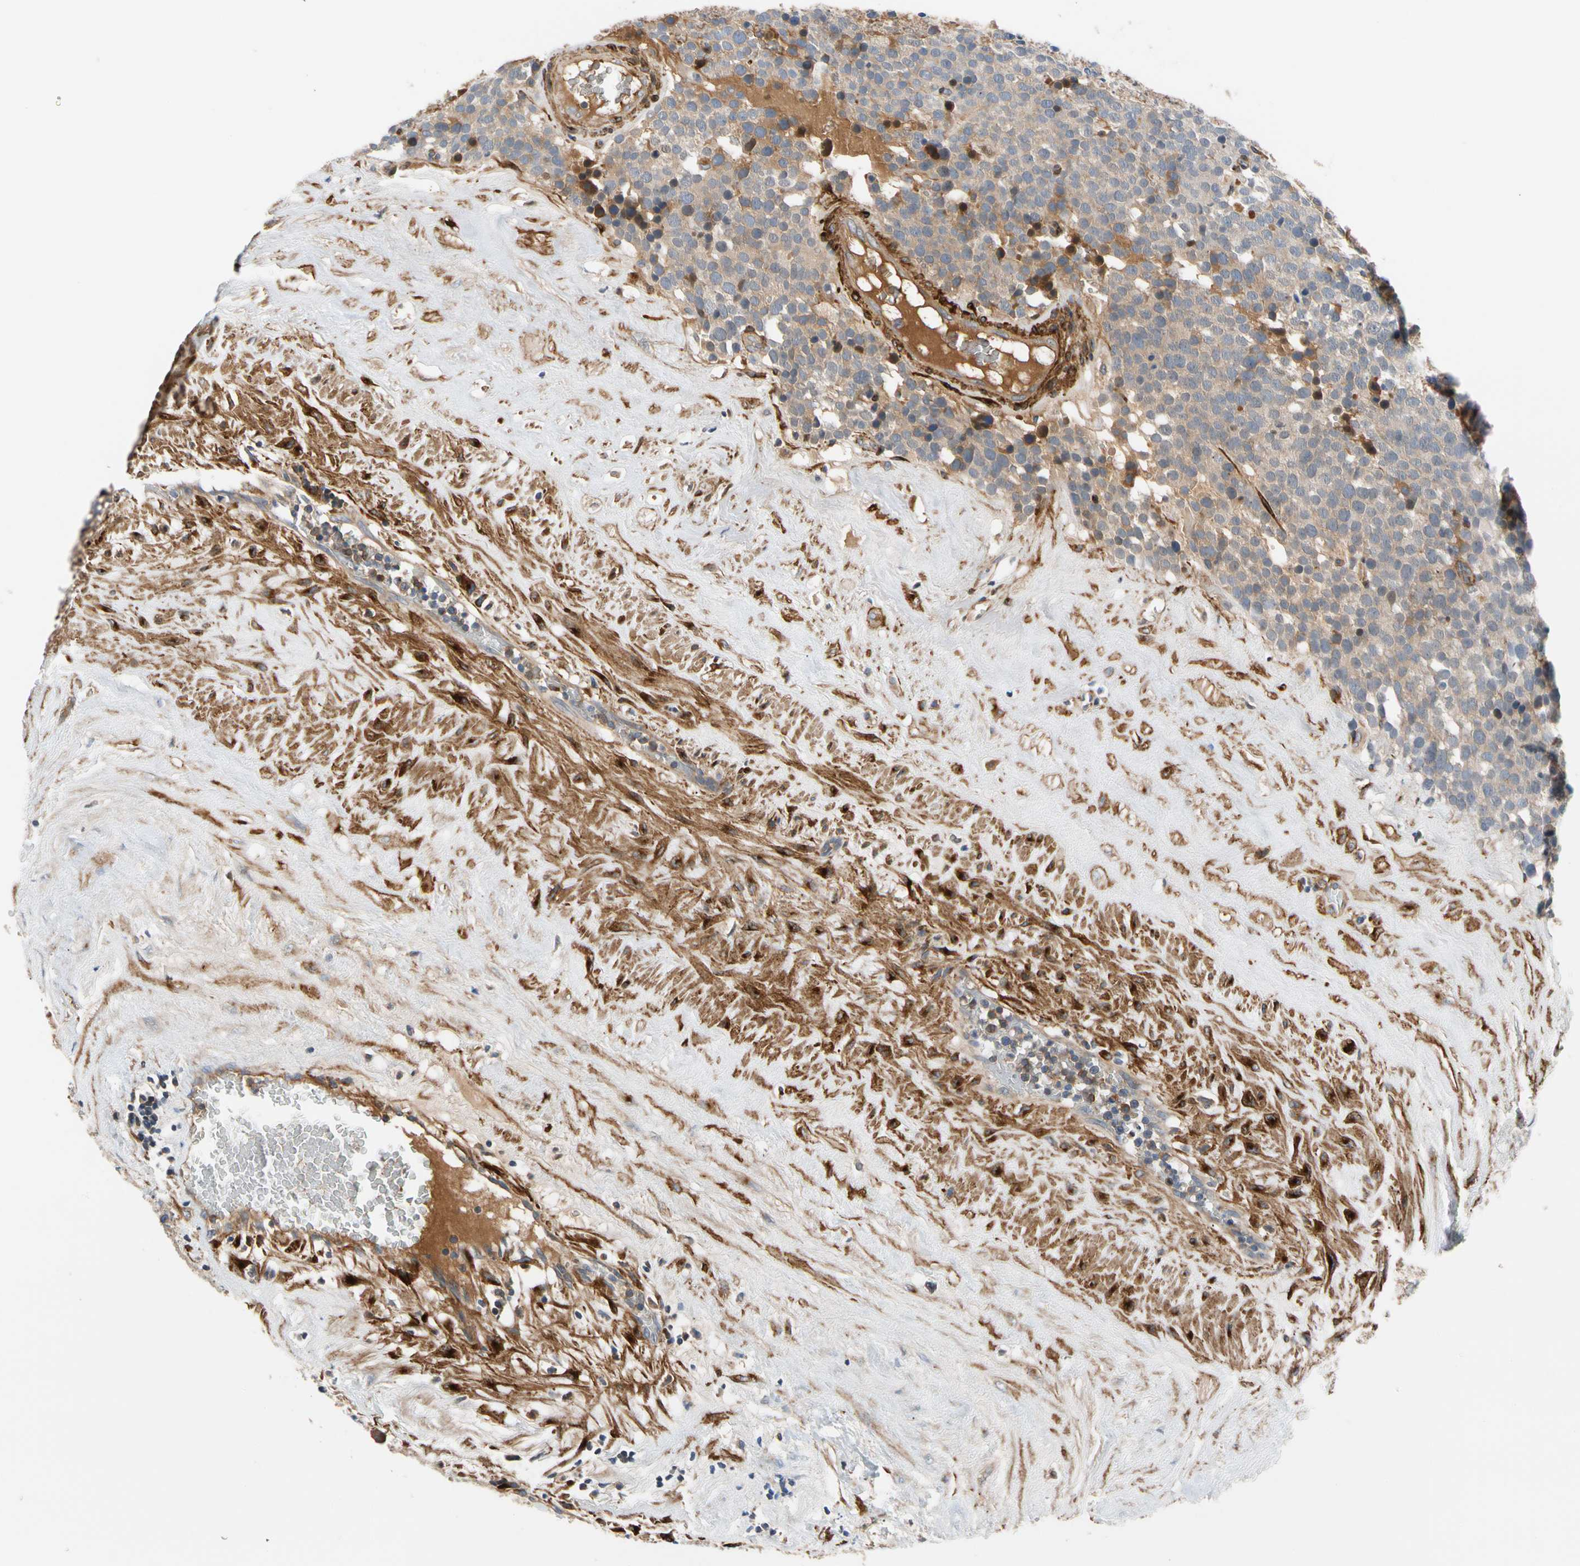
{"staining": {"intensity": "weak", "quantity": "25%-75%", "location": "cytoplasmic/membranous"}, "tissue": "testis cancer", "cell_type": "Tumor cells", "image_type": "cancer", "snomed": [{"axis": "morphology", "description": "Seminoma, NOS"}, {"axis": "topography", "description": "Testis"}], "caption": "An immunohistochemistry photomicrograph of neoplastic tissue is shown. Protein staining in brown highlights weak cytoplasmic/membranous positivity in seminoma (testis) within tumor cells.", "gene": "ENTREP3", "patient": {"sex": "male", "age": 71}}